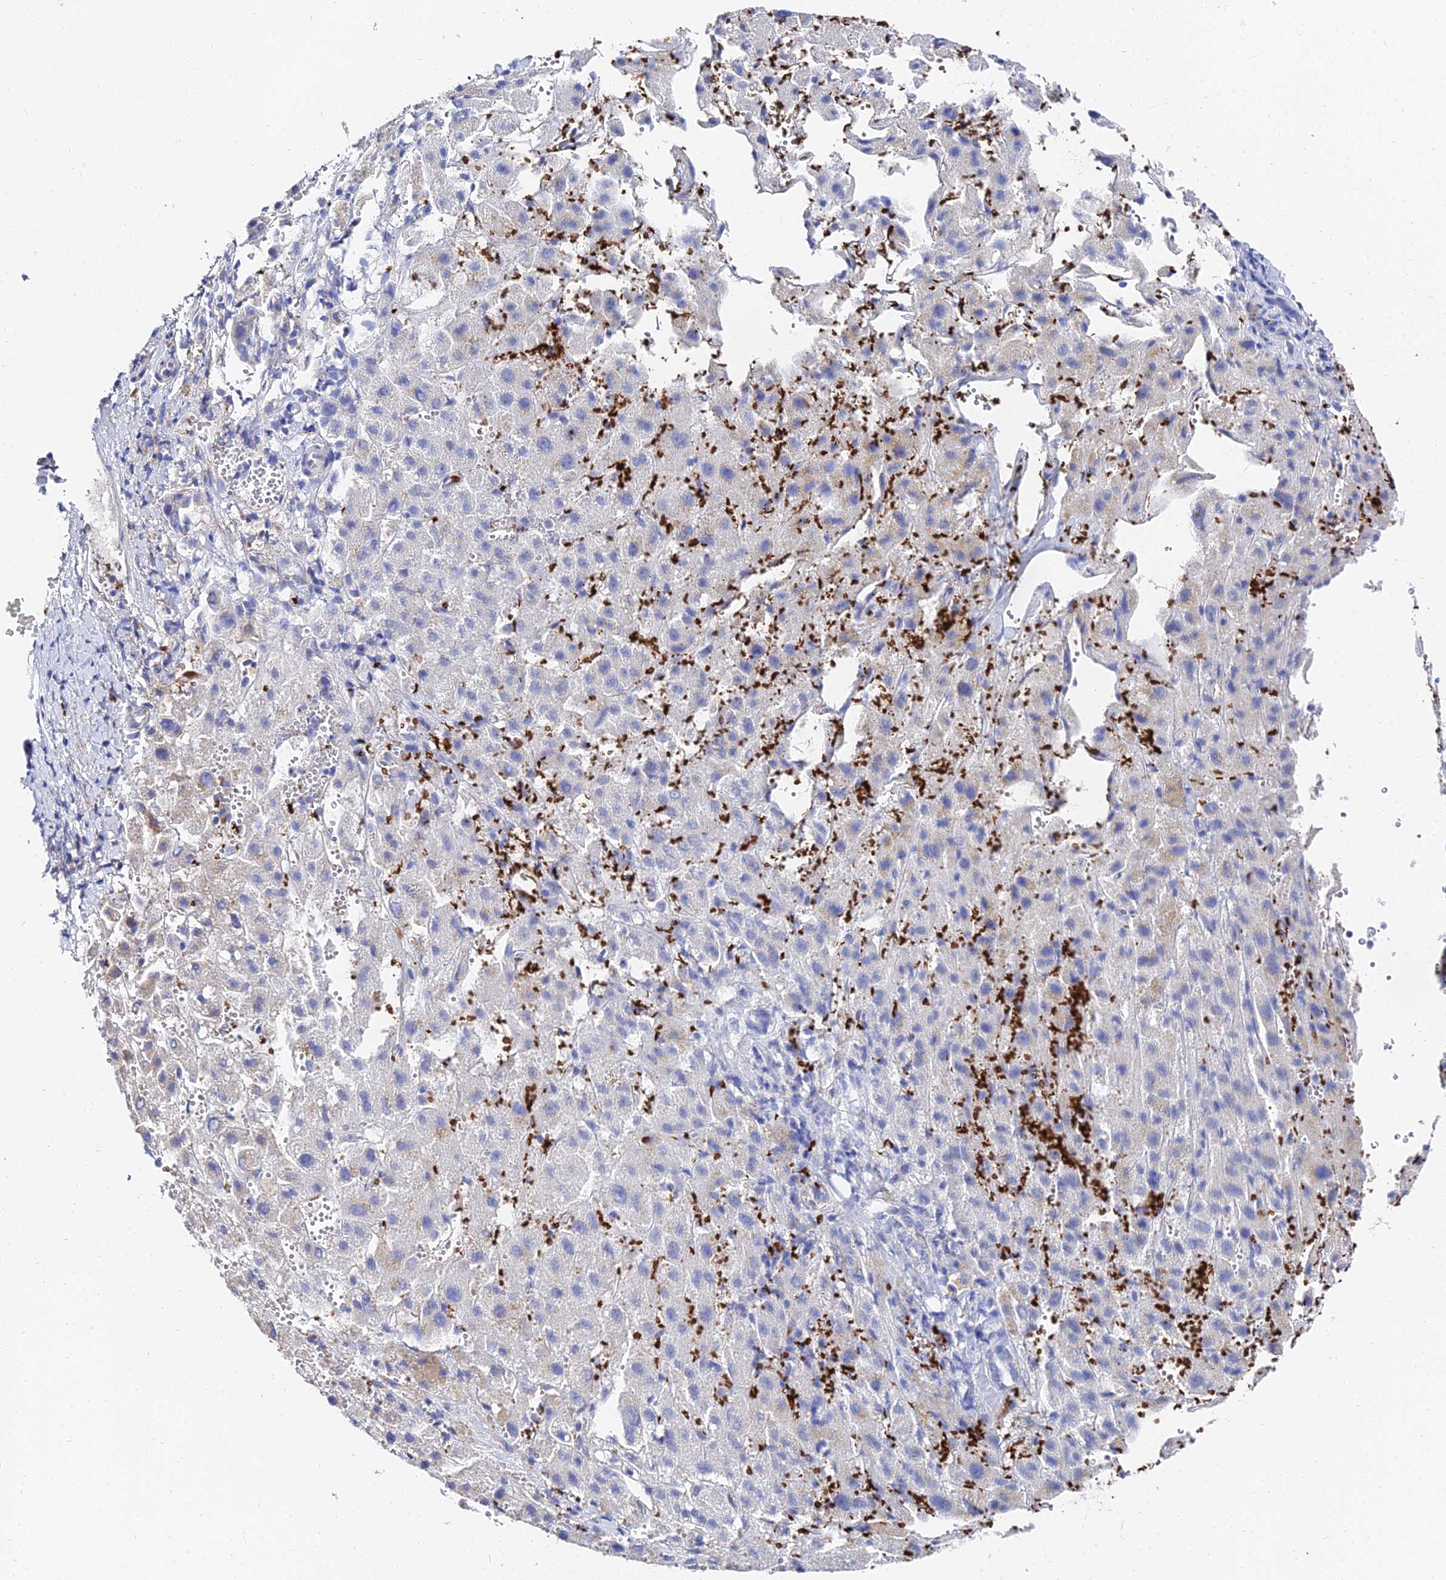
{"staining": {"intensity": "weak", "quantity": "25%-75%", "location": "cytoplasmic/membranous"}, "tissue": "liver cancer", "cell_type": "Tumor cells", "image_type": "cancer", "snomed": [{"axis": "morphology", "description": "Carcinoma, Hepatocellular, NOS"}, {"axis": "topography", "description": "Liver"}], "caption": "Liver cancer tissue demonstrates weak cytoplasmic/membranous staining in about 25%-75% of tumor cells, visualized by immunohistochemistry. The protein is shown in brown color, while the nuclei are stained blue.", "gene": "PTTG1", "patient": {"sex": "female", "age": 58}}